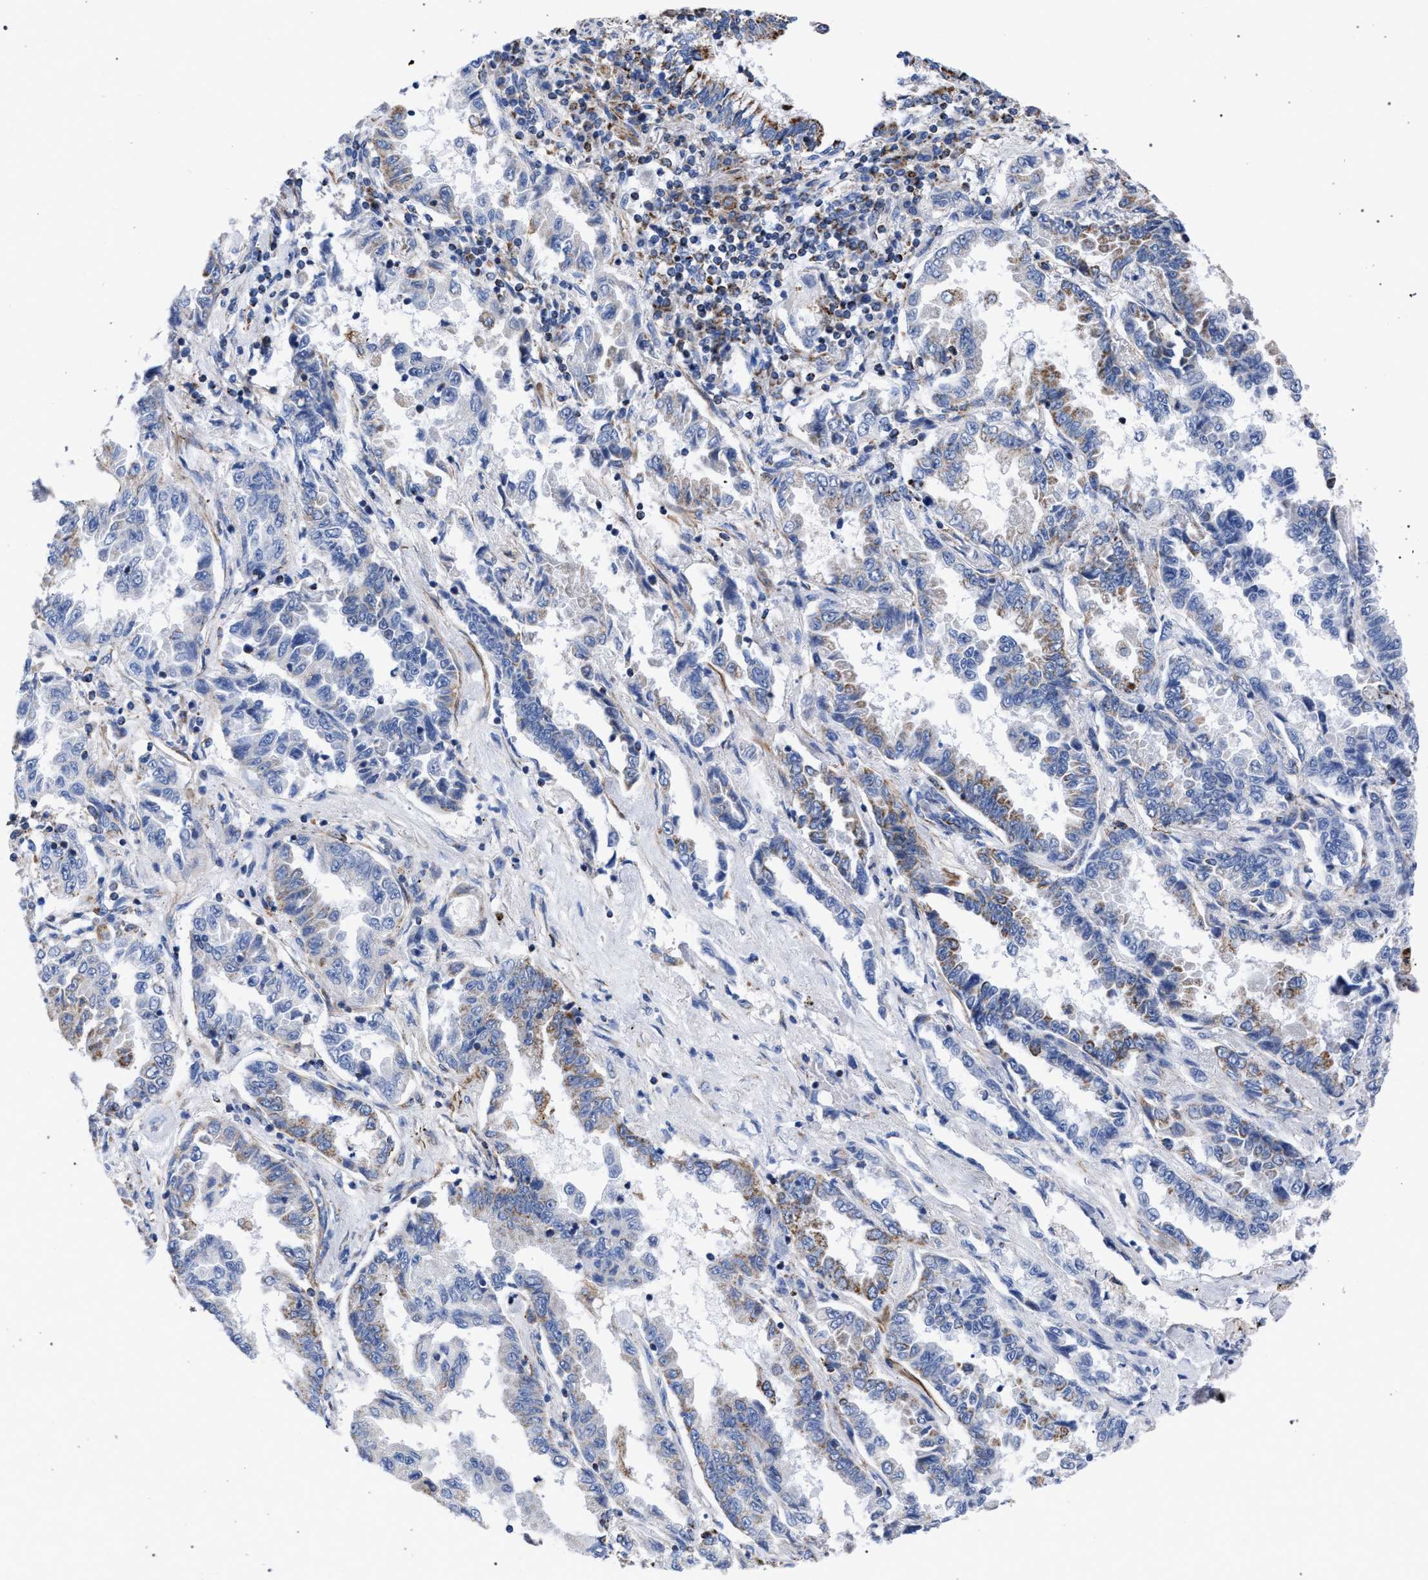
{"staining": {"intensity": "moderate", "quantity": "<25%", "location": "cytoplasmic/membranous"}, "tissue": "lung cancer", "cell_type": "Tumor cells", "image_type": "cancer", "snomed": [{"axis": "morphology", "description": "Adenocarcinoma, NOS"}, {"axis": "topography", "description": "Lung"}], "caption": "Lung adenocarcinoma stained with a brown dye demonstrates moderate cytoplasmic/membranous positive expression in approximately <25% of tumor cells.", "gene": "ACADS", "patient": {"sex": "female", "age": 51}}